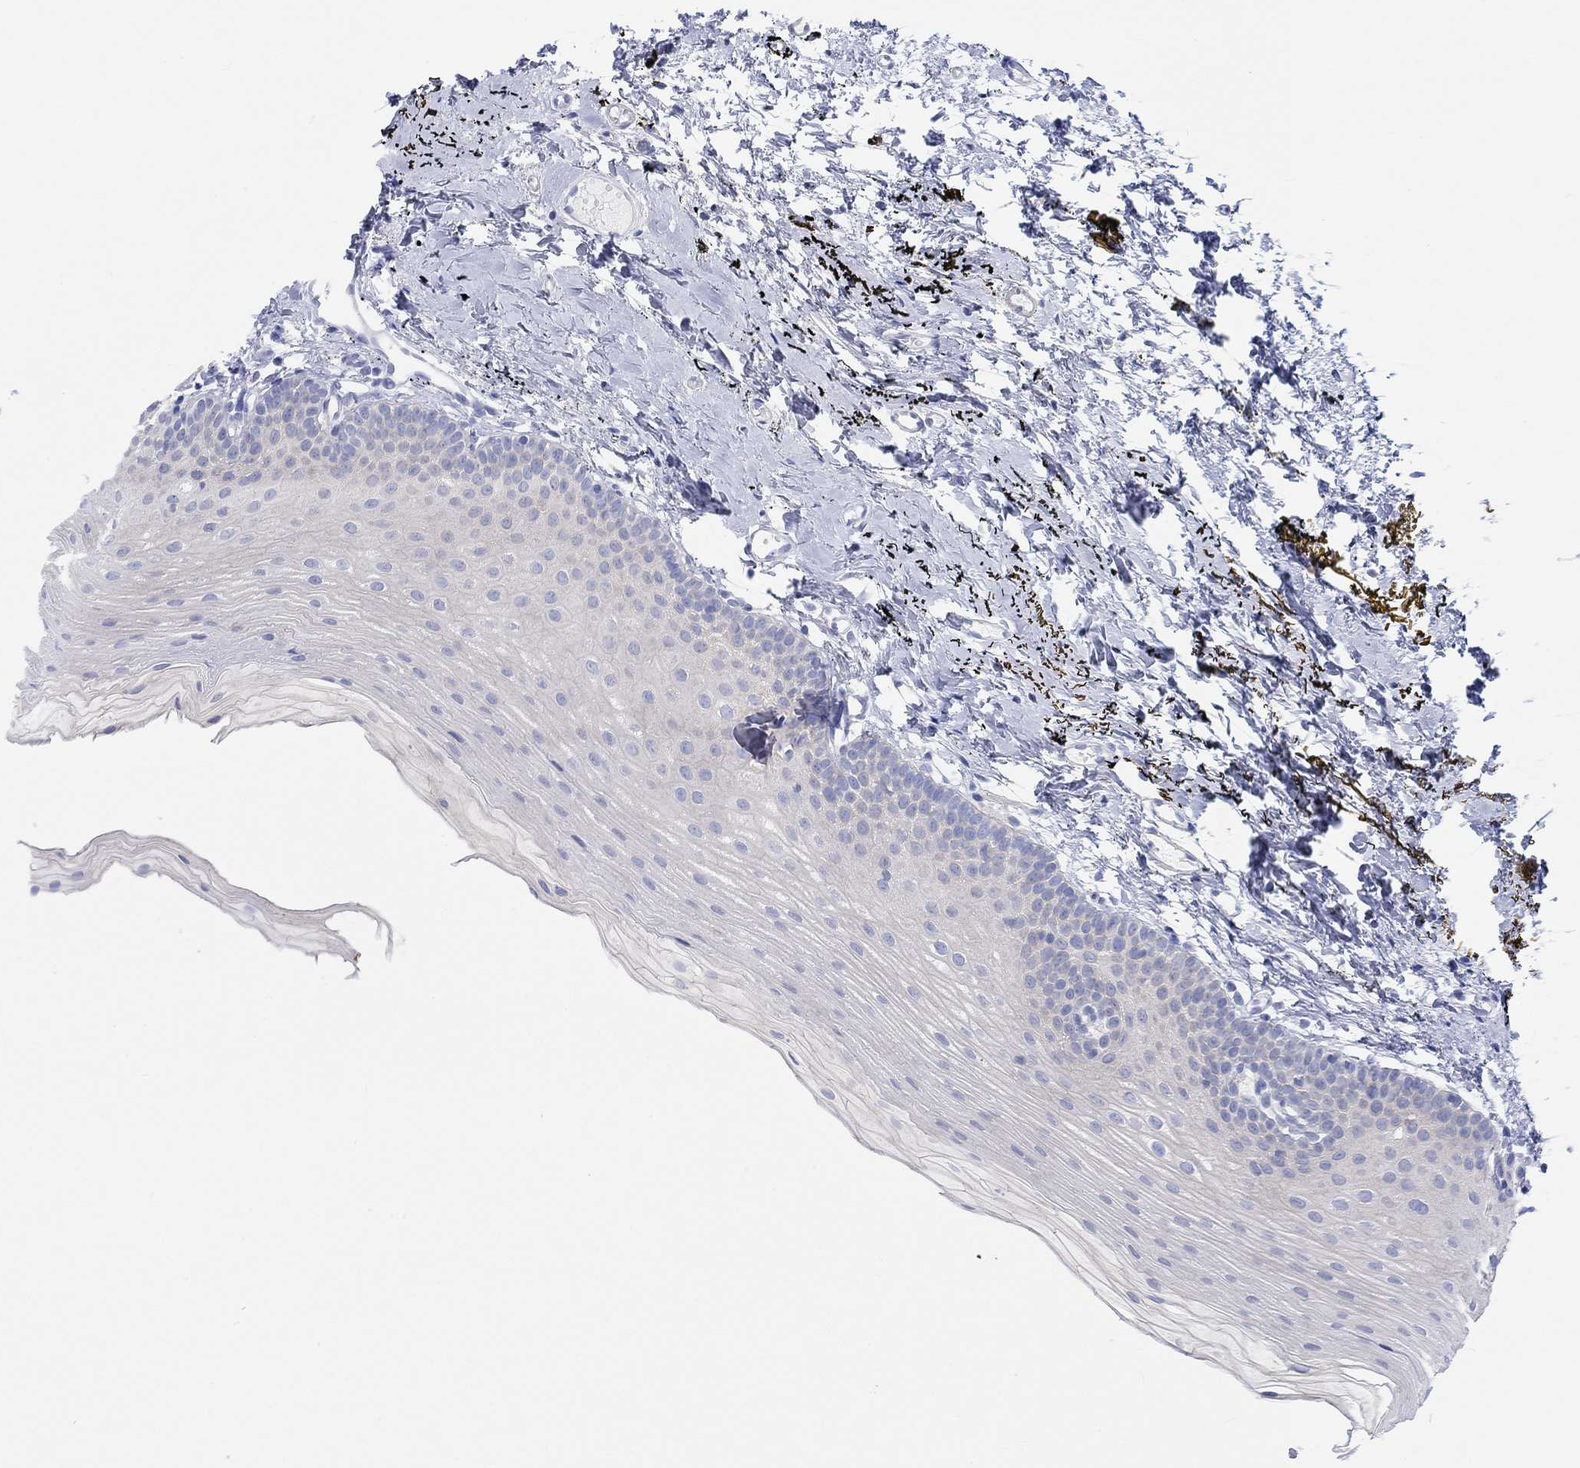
{"staining": {"intensity": "negative", "quantity": "none", "location": "none"}, "tissue": "oral mucosa", "cell_type": "Squamous epithelial cells", "image_type": "normal", "snomed": [{"axis": "morphology", "description": "Normal tissue, NOS"}, {"axis": "topography", "description": "Oral tissue"}], "caption": "A histopathology image of oral mucosa stained for a protein shows no brown staining in squamous epithelial cells.", "gene": "REEP6", "patient": {"sex": "female", "age": 57}}